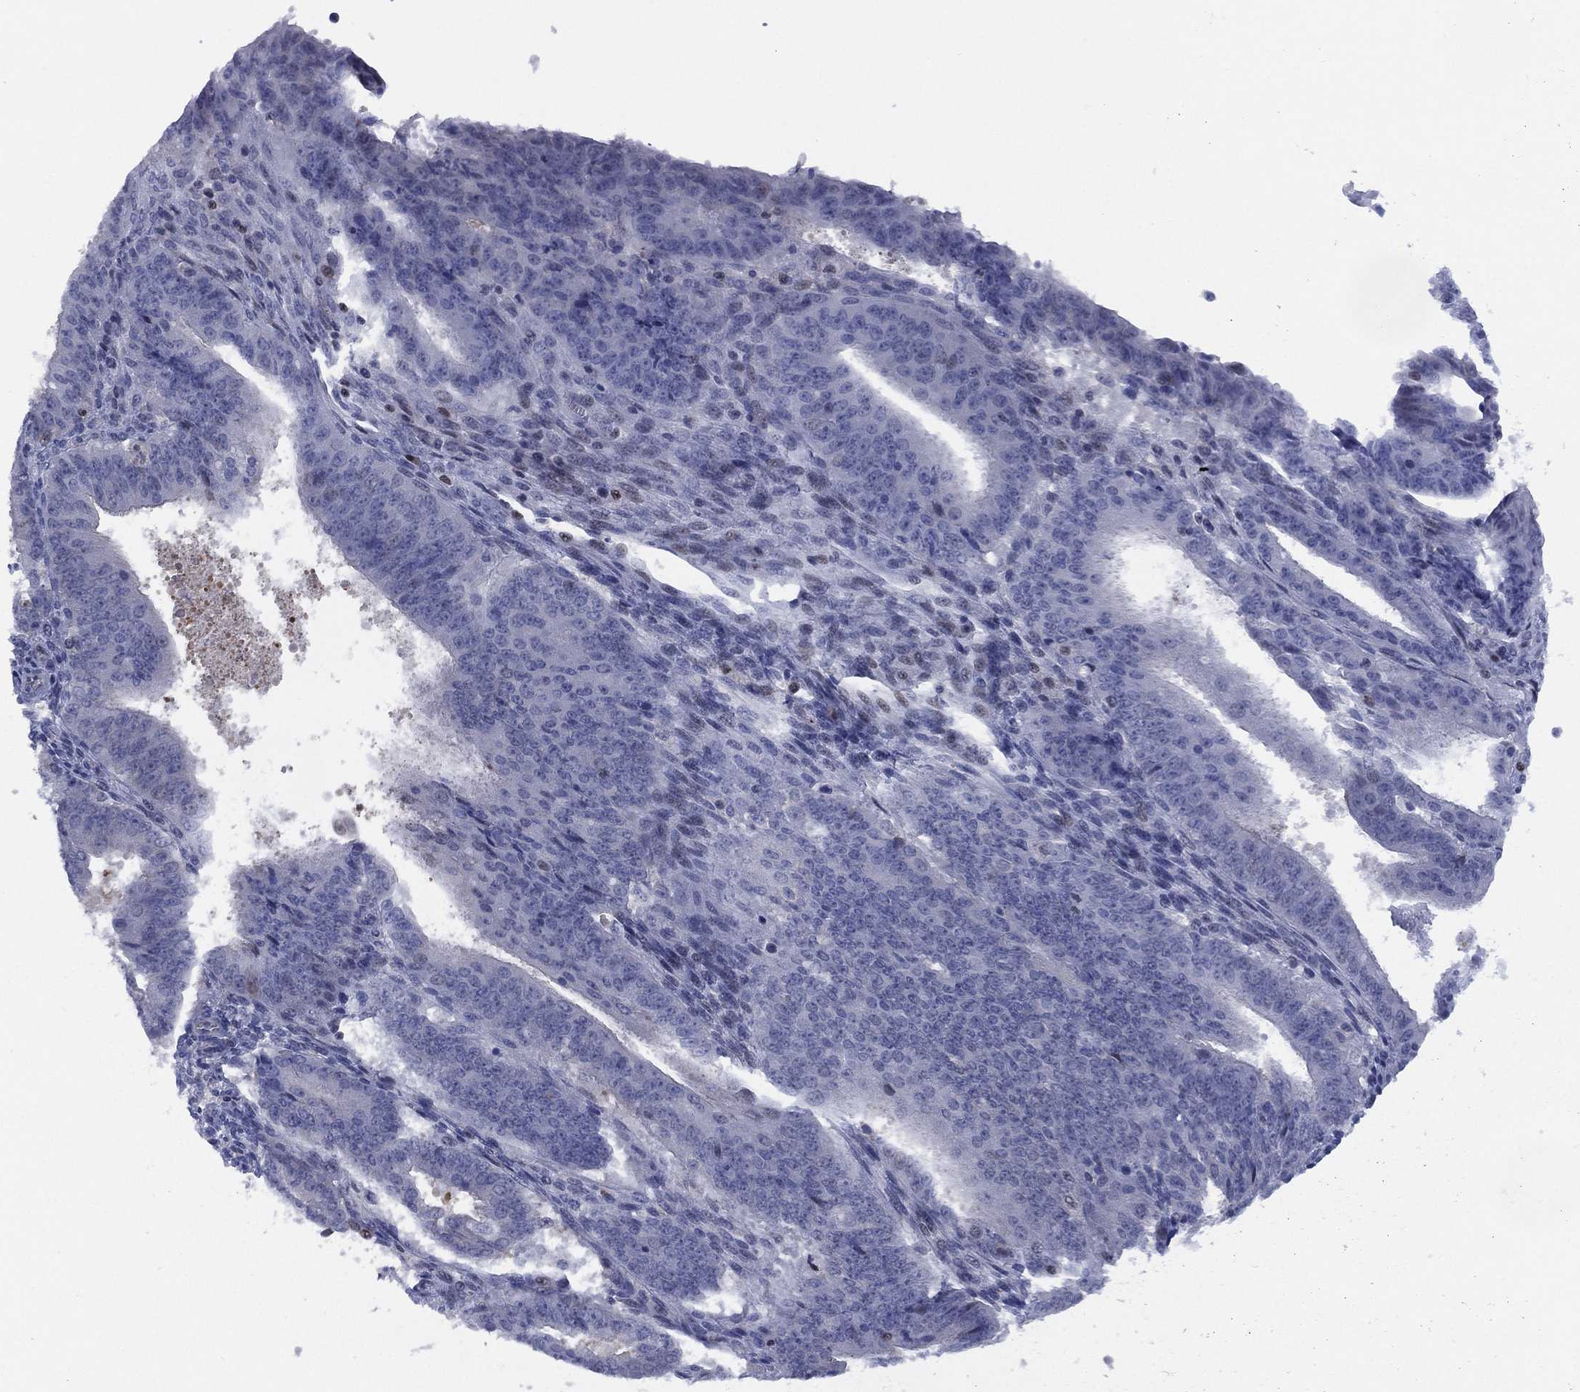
{"staining": {"intensity": "negative", "quantity": "none", "location": "none"}, "tissue": "ovarian cancer", "cell_type": "Tumor cells", "image_type": "cancer", "snomed": [{"axis": "morphology", "description": "Carcinoma, endometroid"}, {"axis": "topography", "description": "Ovary"}], "caption": "IHC of endometroid carcinoma (ovarian) displays no expression in tumor cells. The staining is performed using DAB (3,3'-diaminobenzidine) brown chromogen with nuclei counter-stained in using hematoxylin.", "gene": "SLC4A4", "patient": {"sex": "female", "age": 42}}